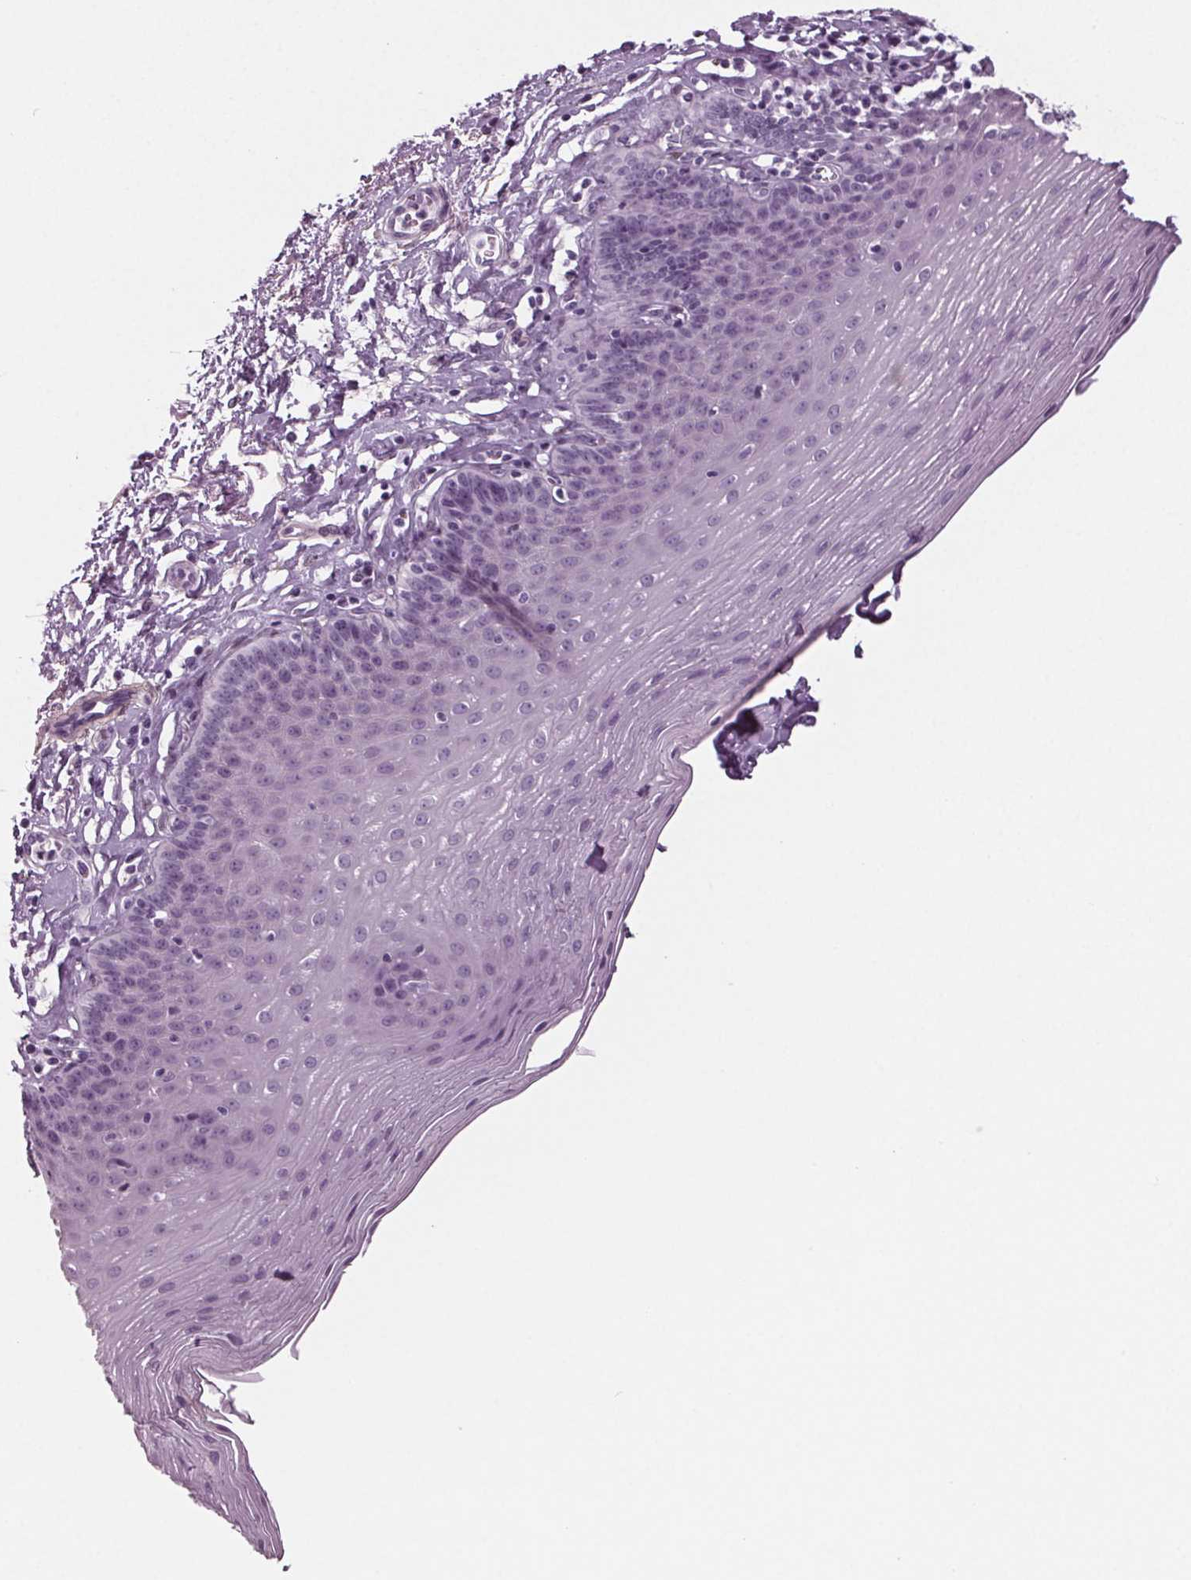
{"staining": {"intensity": "negative", "quantity": "none", "location": "none"}, "tissue": "esophagus", "cell_type": "Squamous epithelial cells", "image_type": "normal", "snomed": [{"axis": "morphology", "description": "Normal tissue, NOS"}, {"axis": "topography", "description": "Esophagus"}], "caption": "The micrograph shows no significant positivity in squamous epithelial cells of esophagus.", "gene": "BHLHE22", "patient": {"sex": "female", "age": 81}}